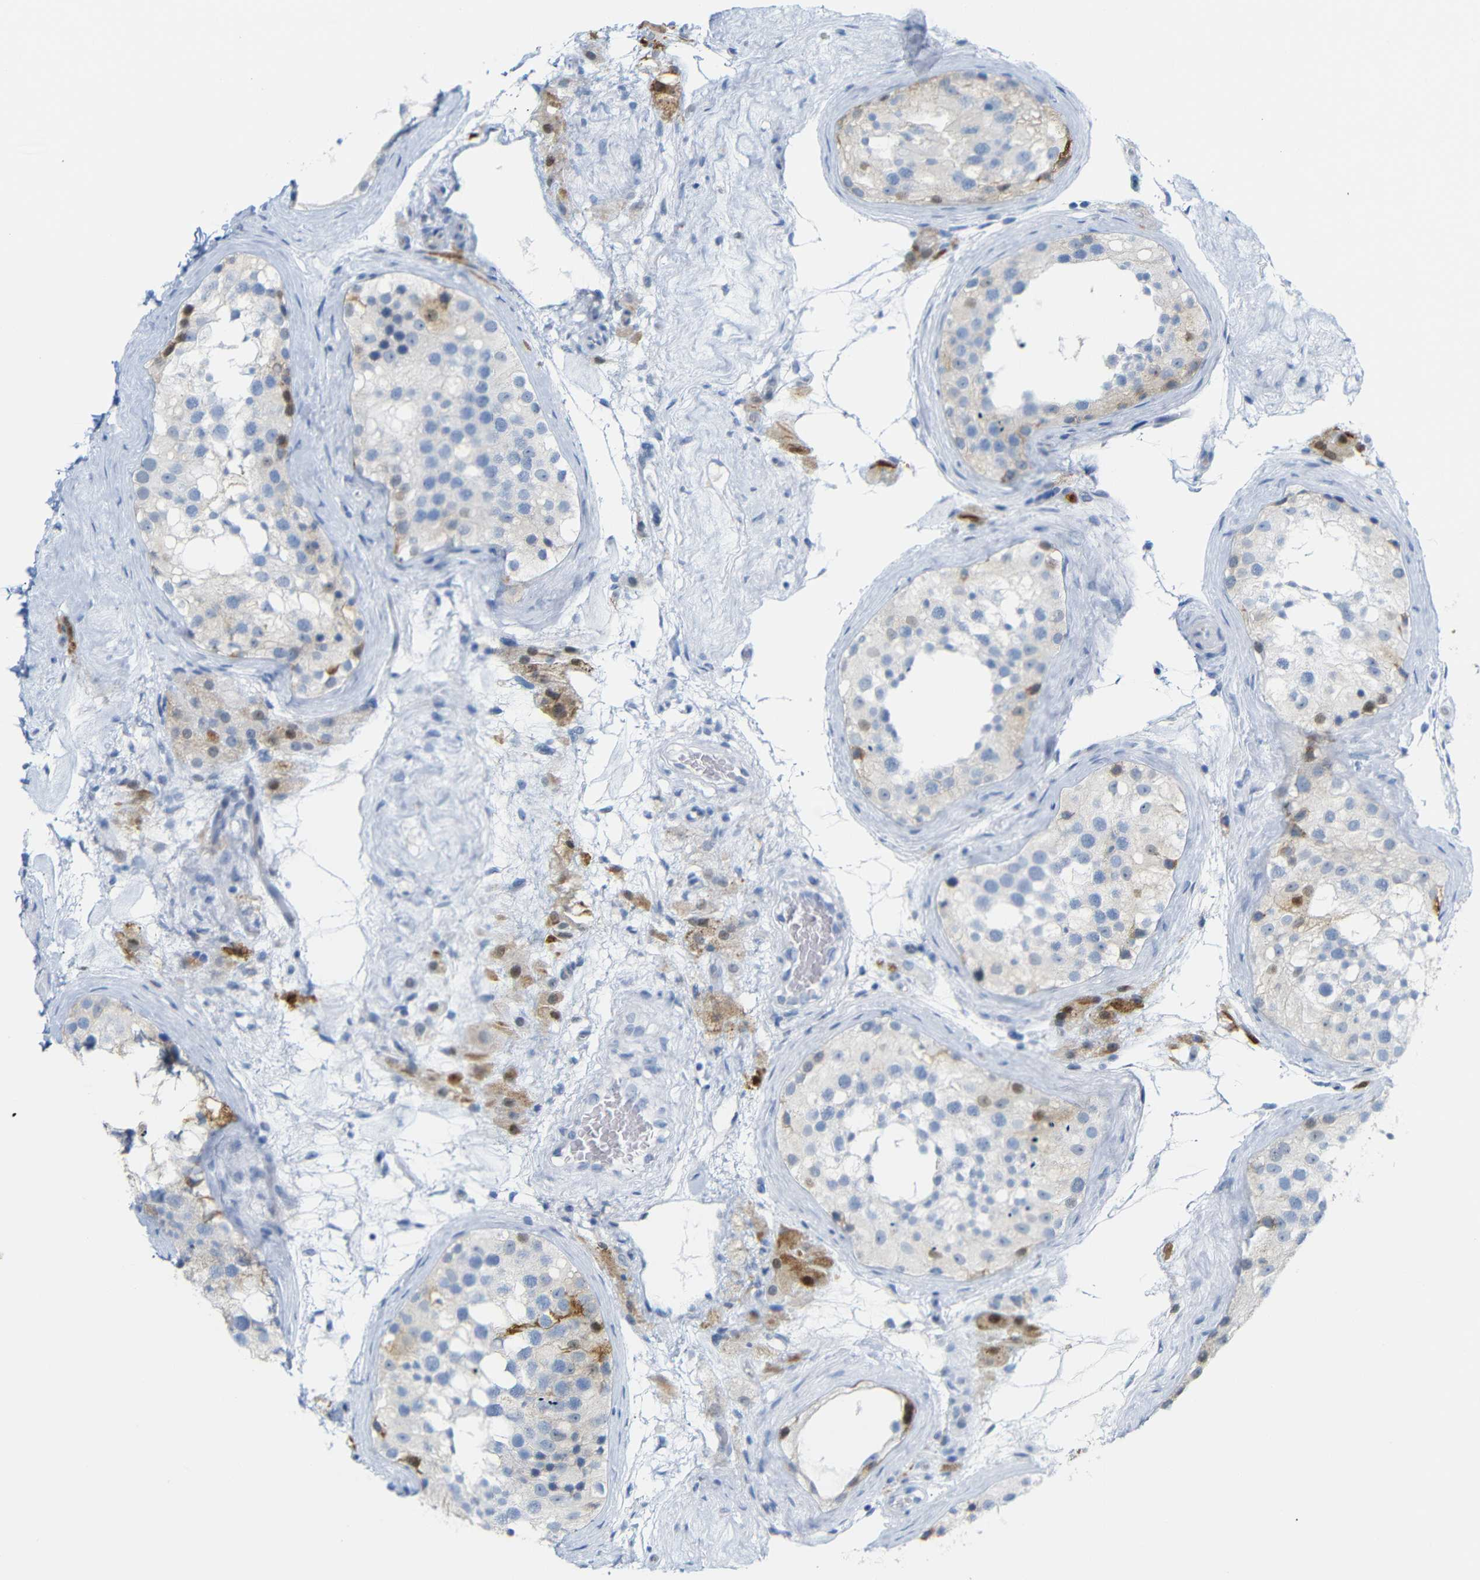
{"staining": {"intensity": "weak", "quantity": "<25%", "location": "cytoplasmic/membranous"}, "tissue": "testis", "cell_type": "Cells in seminiferous ducts", "image_type": "normal", "snomed": [{"axis": "morphology", "description": "Normal tissue, NOS"}, {"axis": "morphology", "description": "Seminoma, NOS"}, {"axis": "topography", "description": "Testis"}], "caption": "Photomicrograph shows no significant protein staining in cells in seminiferous ducts of unremarkable testis.", "gene": "MT1A", "patient": {"sex": "male", "age": 71}}